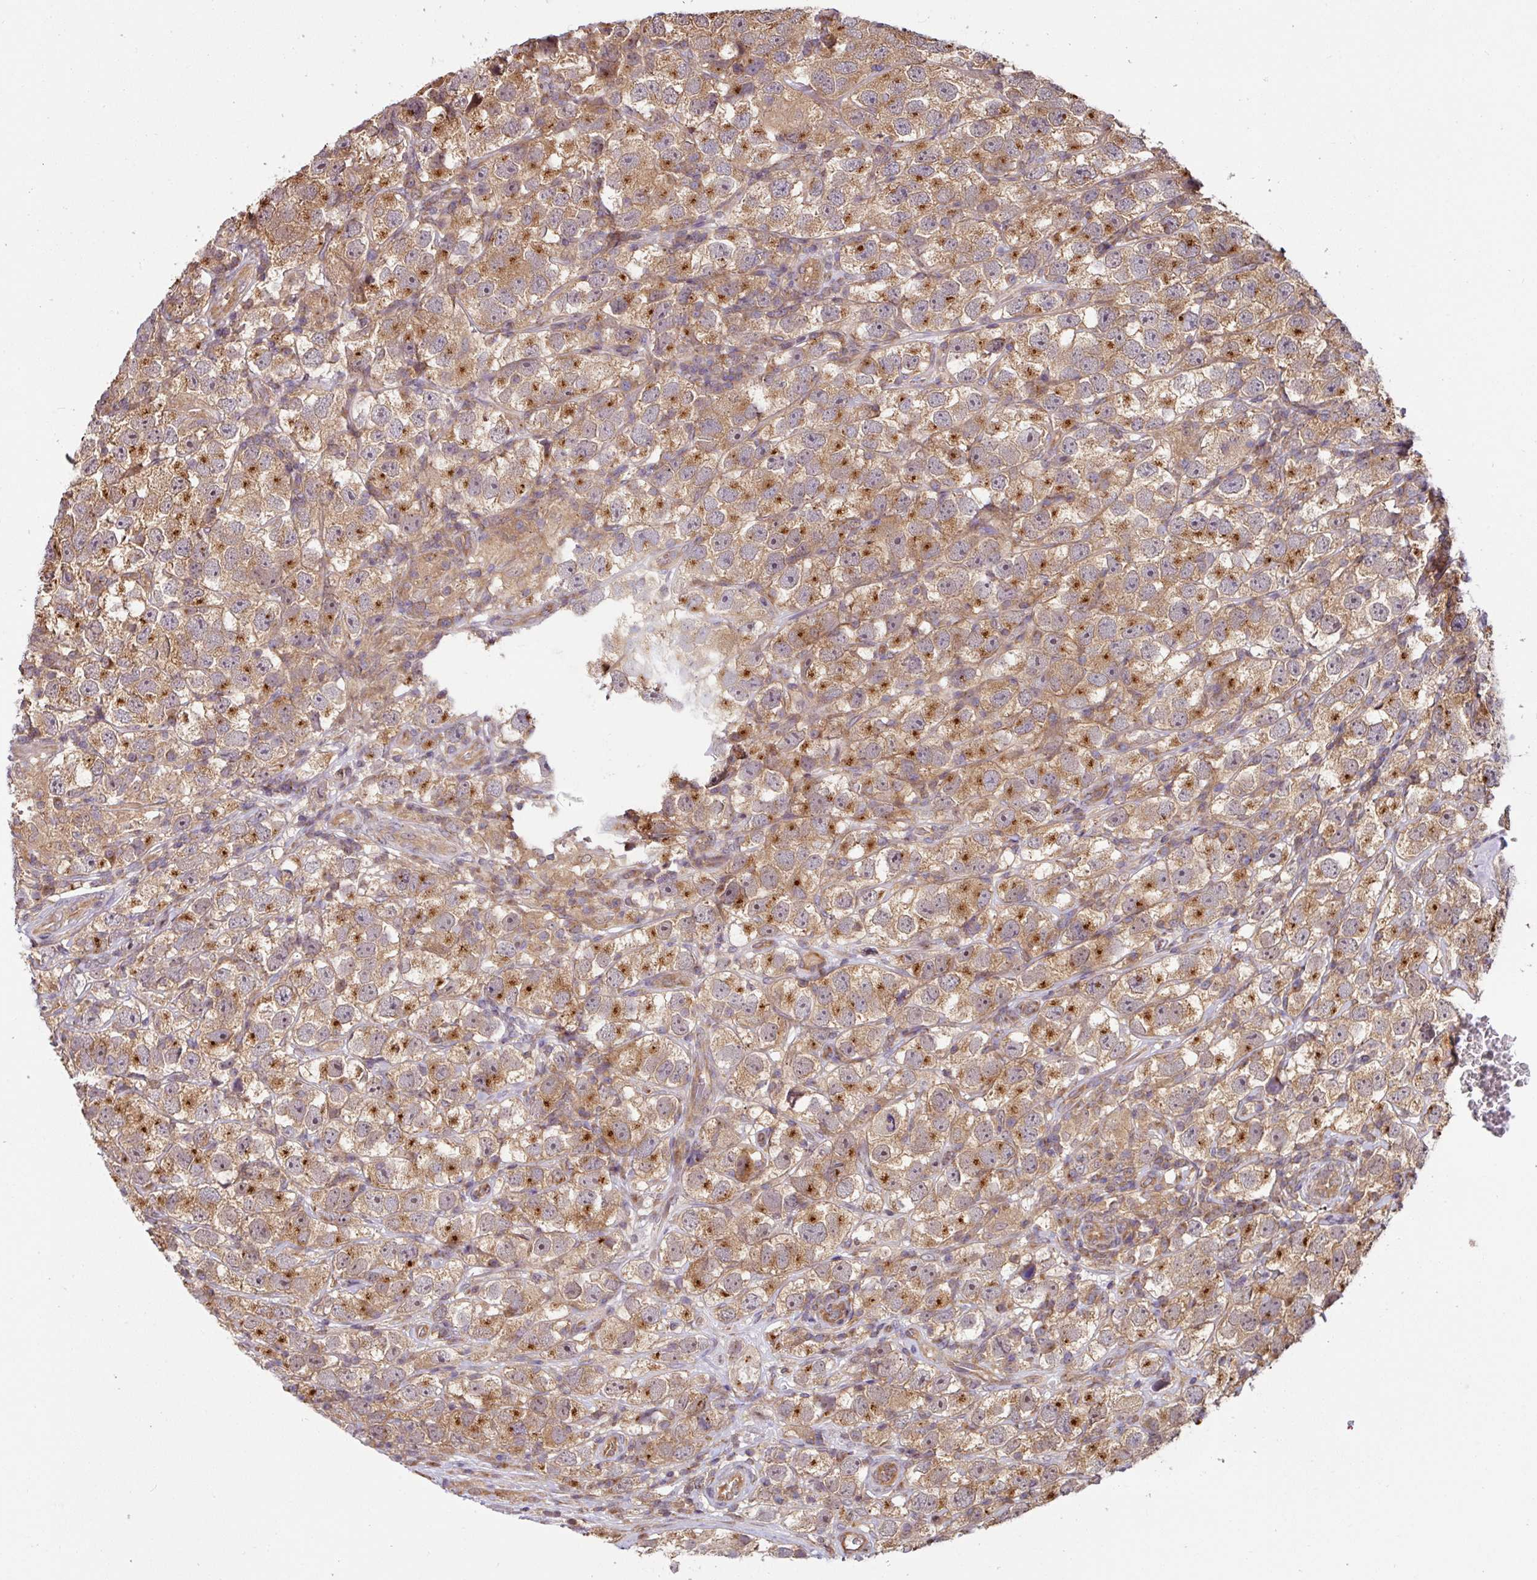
{"staining": {"intensity": "moderate", "quantity": ">75%", "location": "cytoplasmic/membranous"}, "tissue": "testis cancer", "cell_type": "Tumor cells", "image_type": "cancer", "snomed": [{"axis": "morphology", "description": "Seminoma, NOS"}, {"axis": "topography", "description": "Testis"}], "caption": "The immunohistochemical stain shows moderate cytoplasmic/membranous staining in tumor cells of testis cancer tissue. The protein of interest is shown in brown color, while the nuclei are stained blue.", "gene": "SHB", "patient": {"sex": "male", "age": 26}}